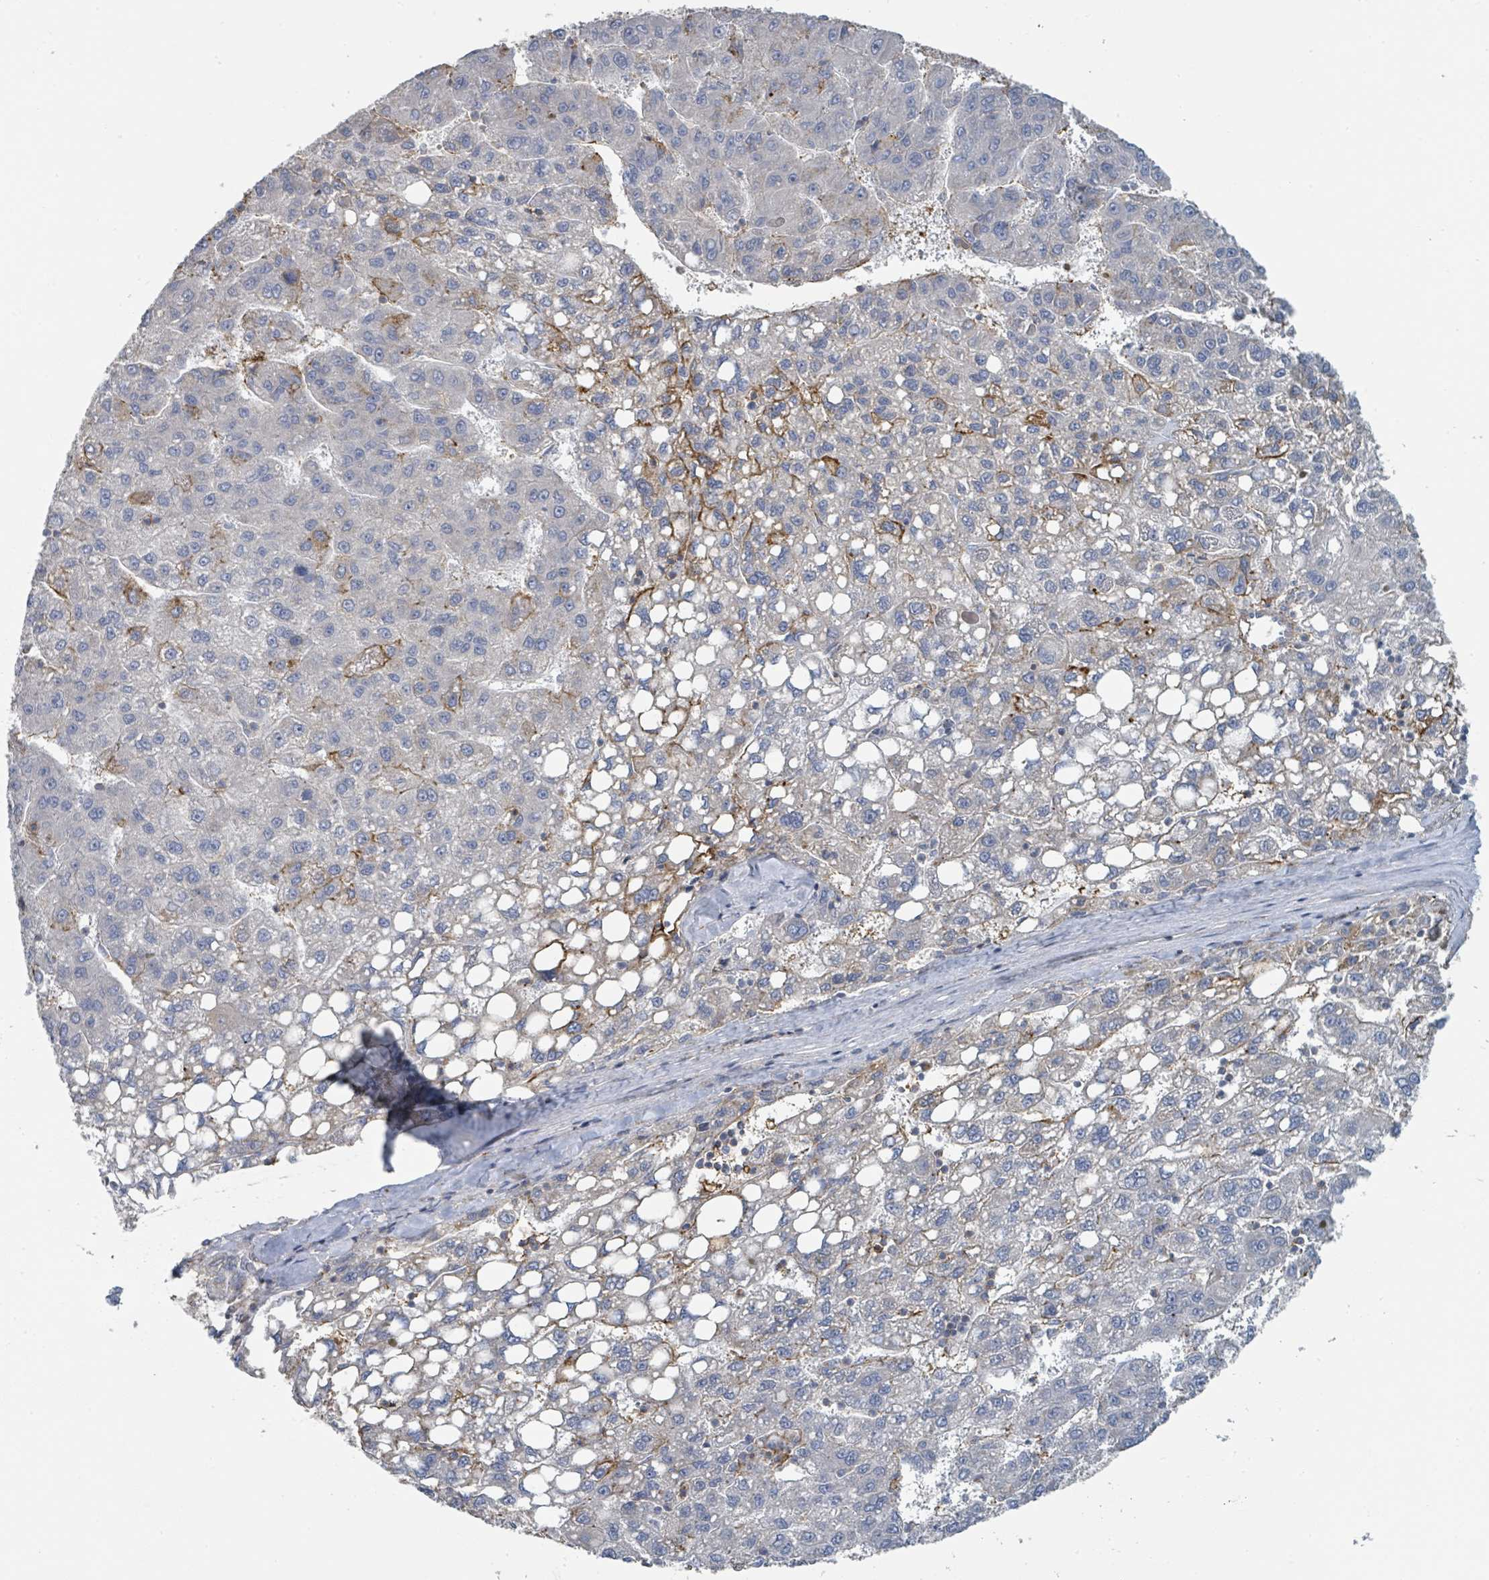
{"staining": {"intensity": "moderate", "quantity": "<25%", "location": "cytoplasmic/membranous"}, "tissue": "liver cancer", "cell_type": "Tumor cells", "image_type": "cancer", "snomed": [{"axis": "morphology", "description": "Carcinoma, Hepatocellular, NOS"}, {"axis": "topography", "description": "Liver"}], "caption": "Liver hepatocellular carcinoma stained for a protein (brown) displays moderate cytoplasmic/membranous positive positivity in about <25% of tumor cells.", "gene": "LRRC42", "patient": {"sex": "female", "age": 82}}